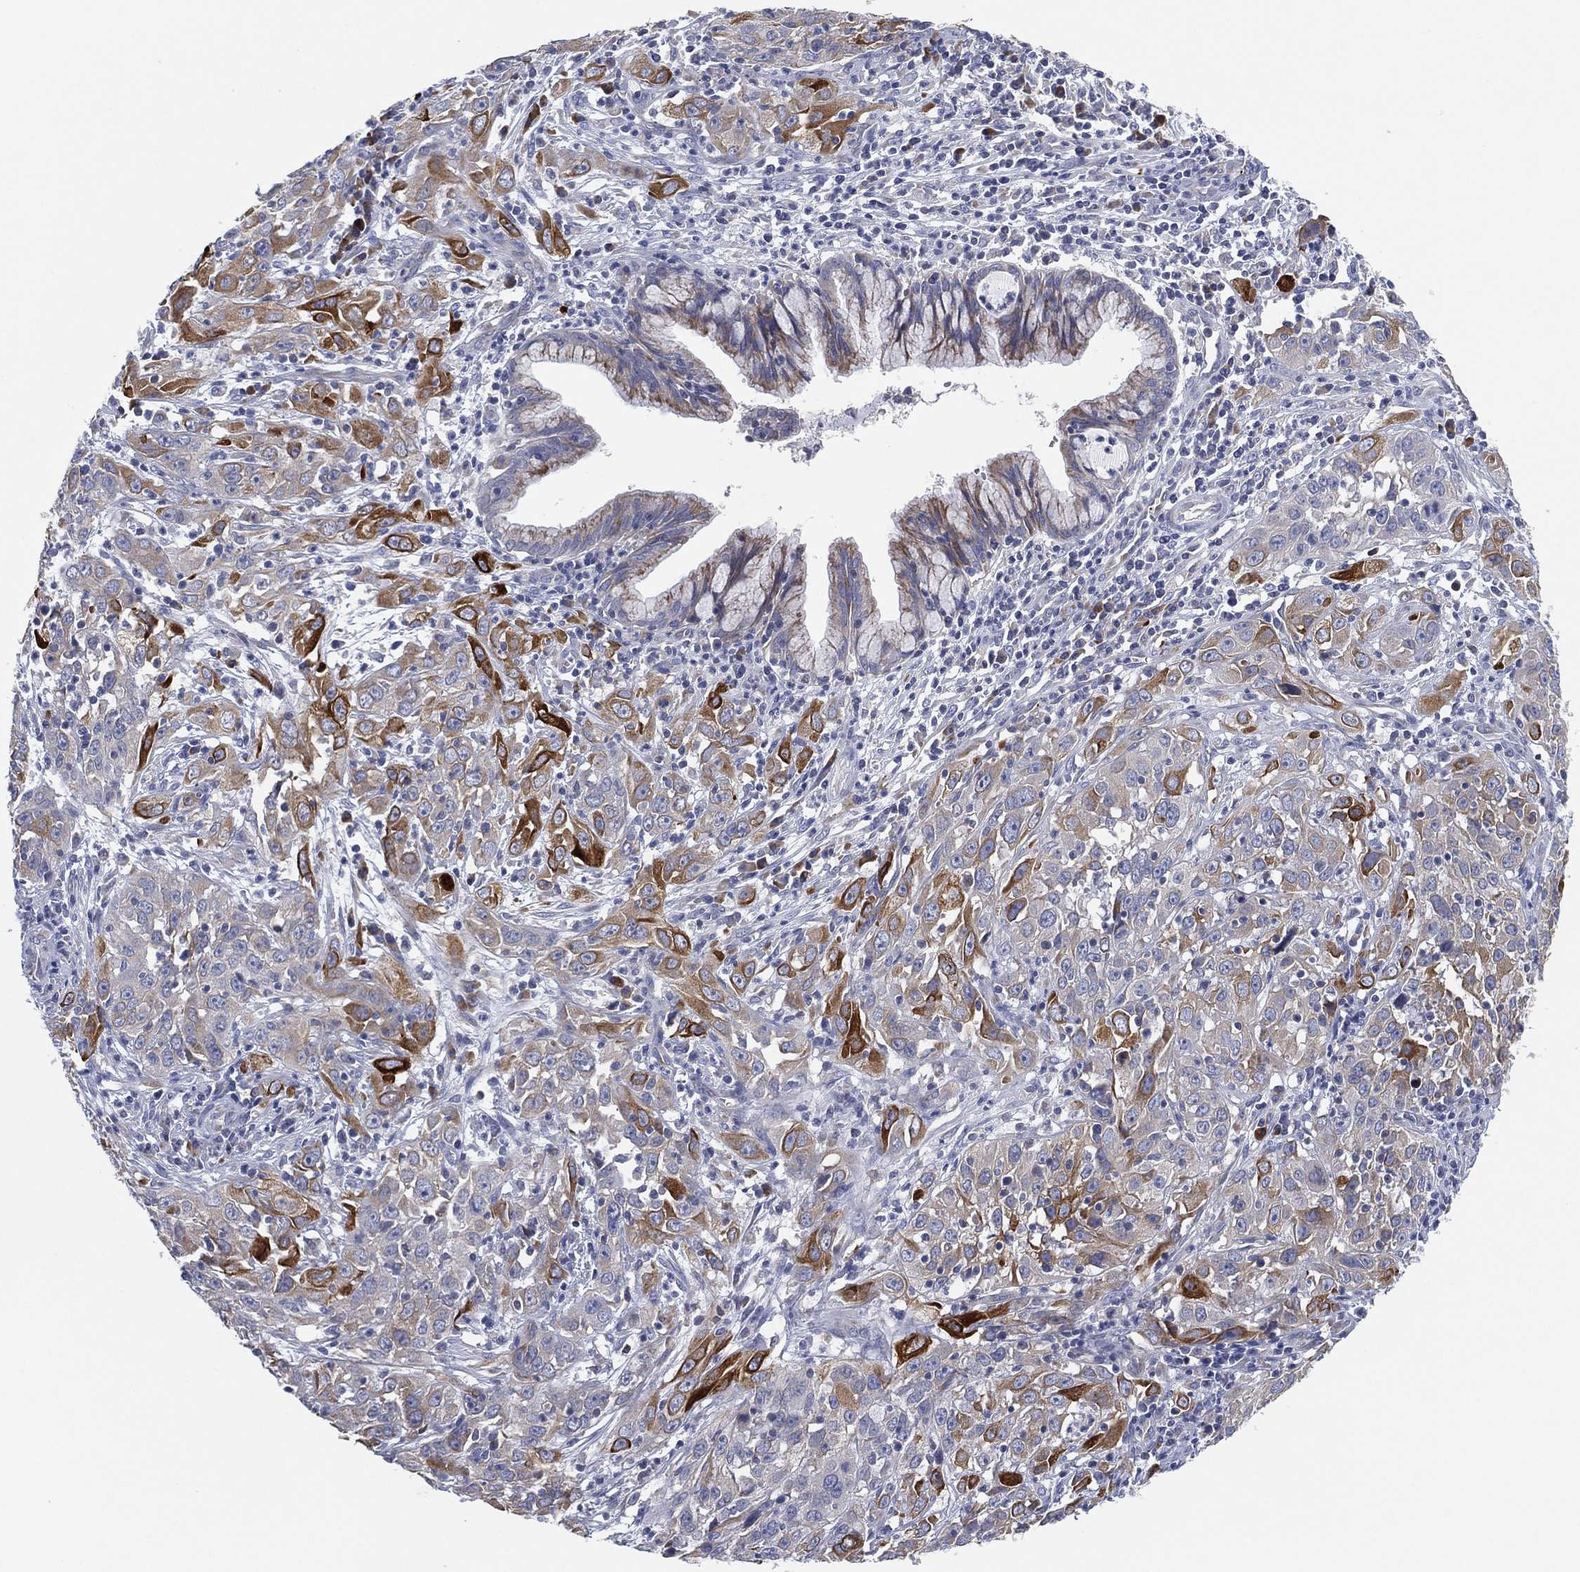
{"staining": {"intensity": "strong", "quantity": "<25%", "location": "cytoplasmic/membranous"}, "tissue": "cervical cancer", "cell_type": "Tumor cells", "image_type": "cancer", "snomed": [{"axis": "morphology", "description": "Squamous cell carcinoma, NOS"}, {"axis": "topography", "description": "Cervix"}], "caption": "Tumor cells display medium levels of strong cytoplasmic/membranous positivity in approximately <25% of cells in squamous cell carcinoma (cervical). Nuclei are stained in blue.", "gene": "TMEM40", "patient": {"sex": "female", "age": 32}}